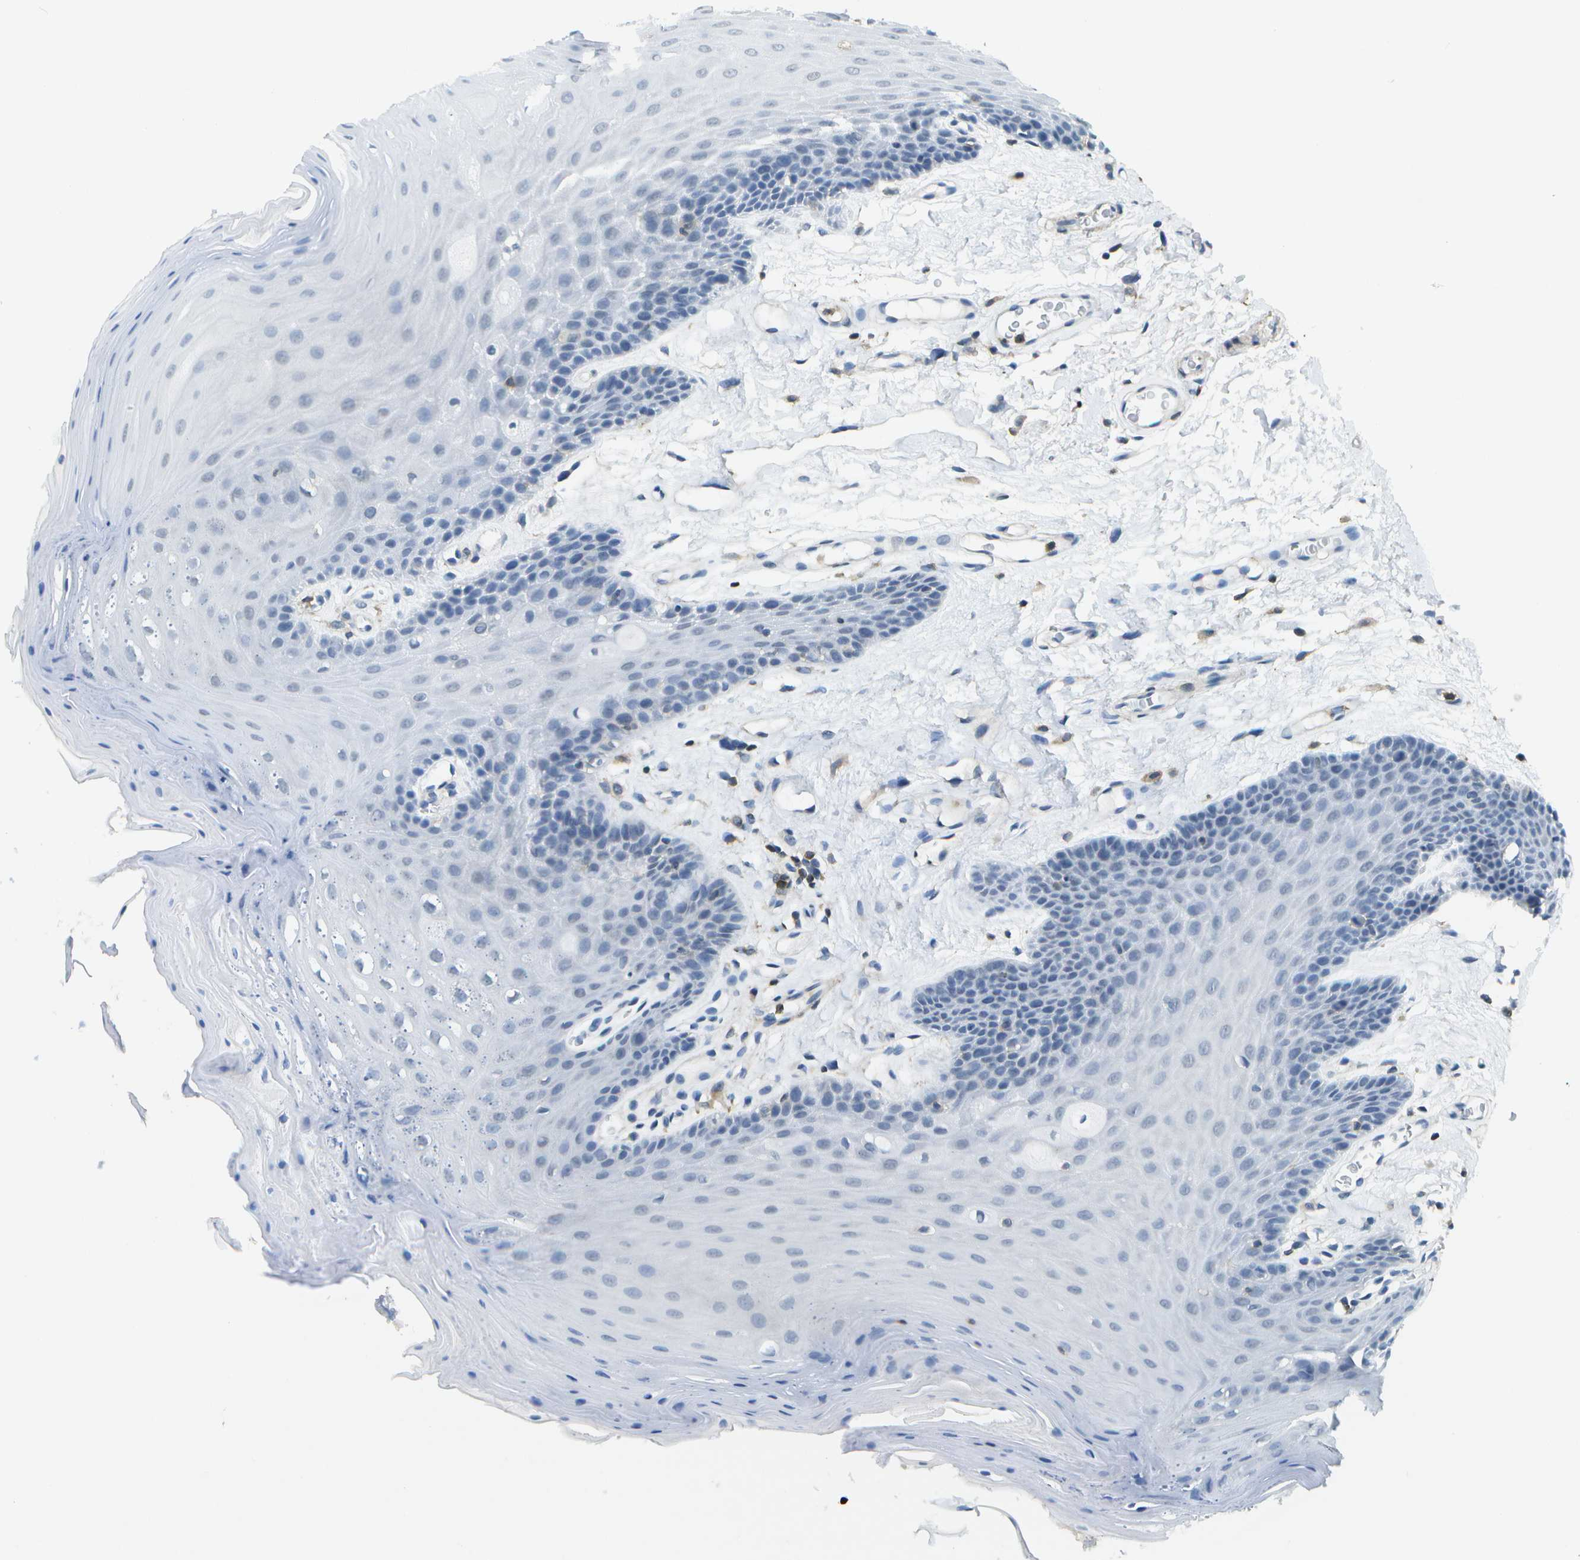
{"staining": {"intensity": "negative", "quantity": "none", "location": "none"}, "tissue": "oral mucosa", "cell_type": "Squamous epithelial cells", "image_type": "normal", "snomed": [{"axis": "morphology", "description": "Normal tissue, NOS"}, {"axis": "morphology", "description": "Squamous cell carcinoma, NOS"}, {"axis": "topography", "description": "Oral tissue"}, {"axis": "topography", "description": "Head-Neck"}], "caption": "An immunohistochemistry (IHC) photomicrograph of normal oral mucosa is shown. There is no staining in squamous epithelial cells of oral mucosa.", "gene": "RCSD1", "patient": {"sex": "male", "age": 71}}